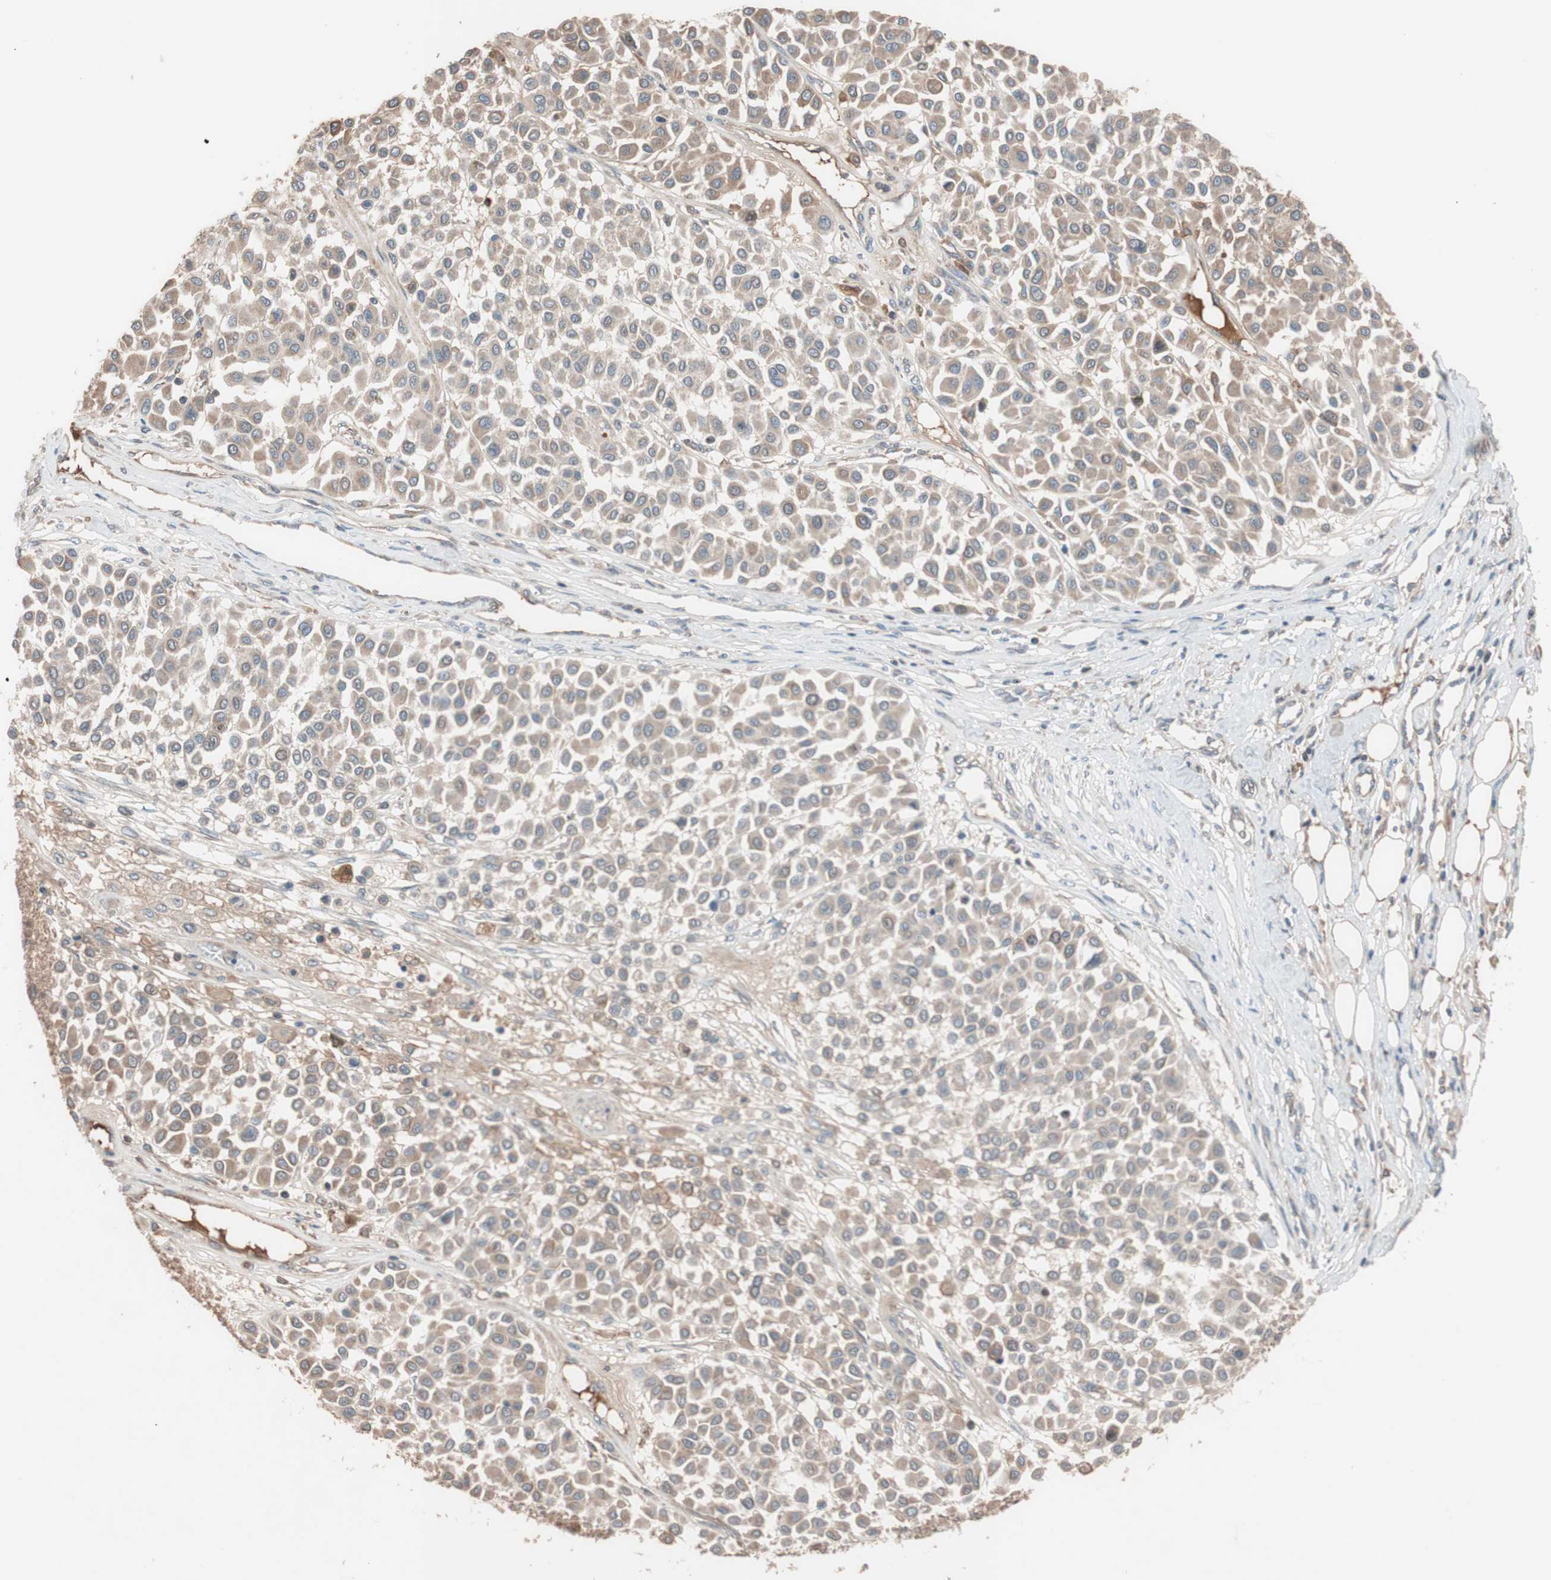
{"staining": {"intensity": "moderate", "quantity": ">75%", "location": "cytoplasmic/membranous"}, "tissue": "melanoma", "cell_type": "Tumor cells", "image_type": "cancer", "snomed": [{"axis": "morphology", "description": "Malignant melanoma, Metastatic site"}, {"axis": "topography", "description": "Soft tissue"}], "caption": "A brown stain shows moderate cytoplasmic/membranous positivity of a protein in human malignant melanoma (metastatic site) tumor cells. The staining is performed using DAB brown chromogen to label protein expression. The nuclei are counter-stained blue using hematoxylin.", "gene": "SDC4", "patient": {"sex": "male", "age": 41}}